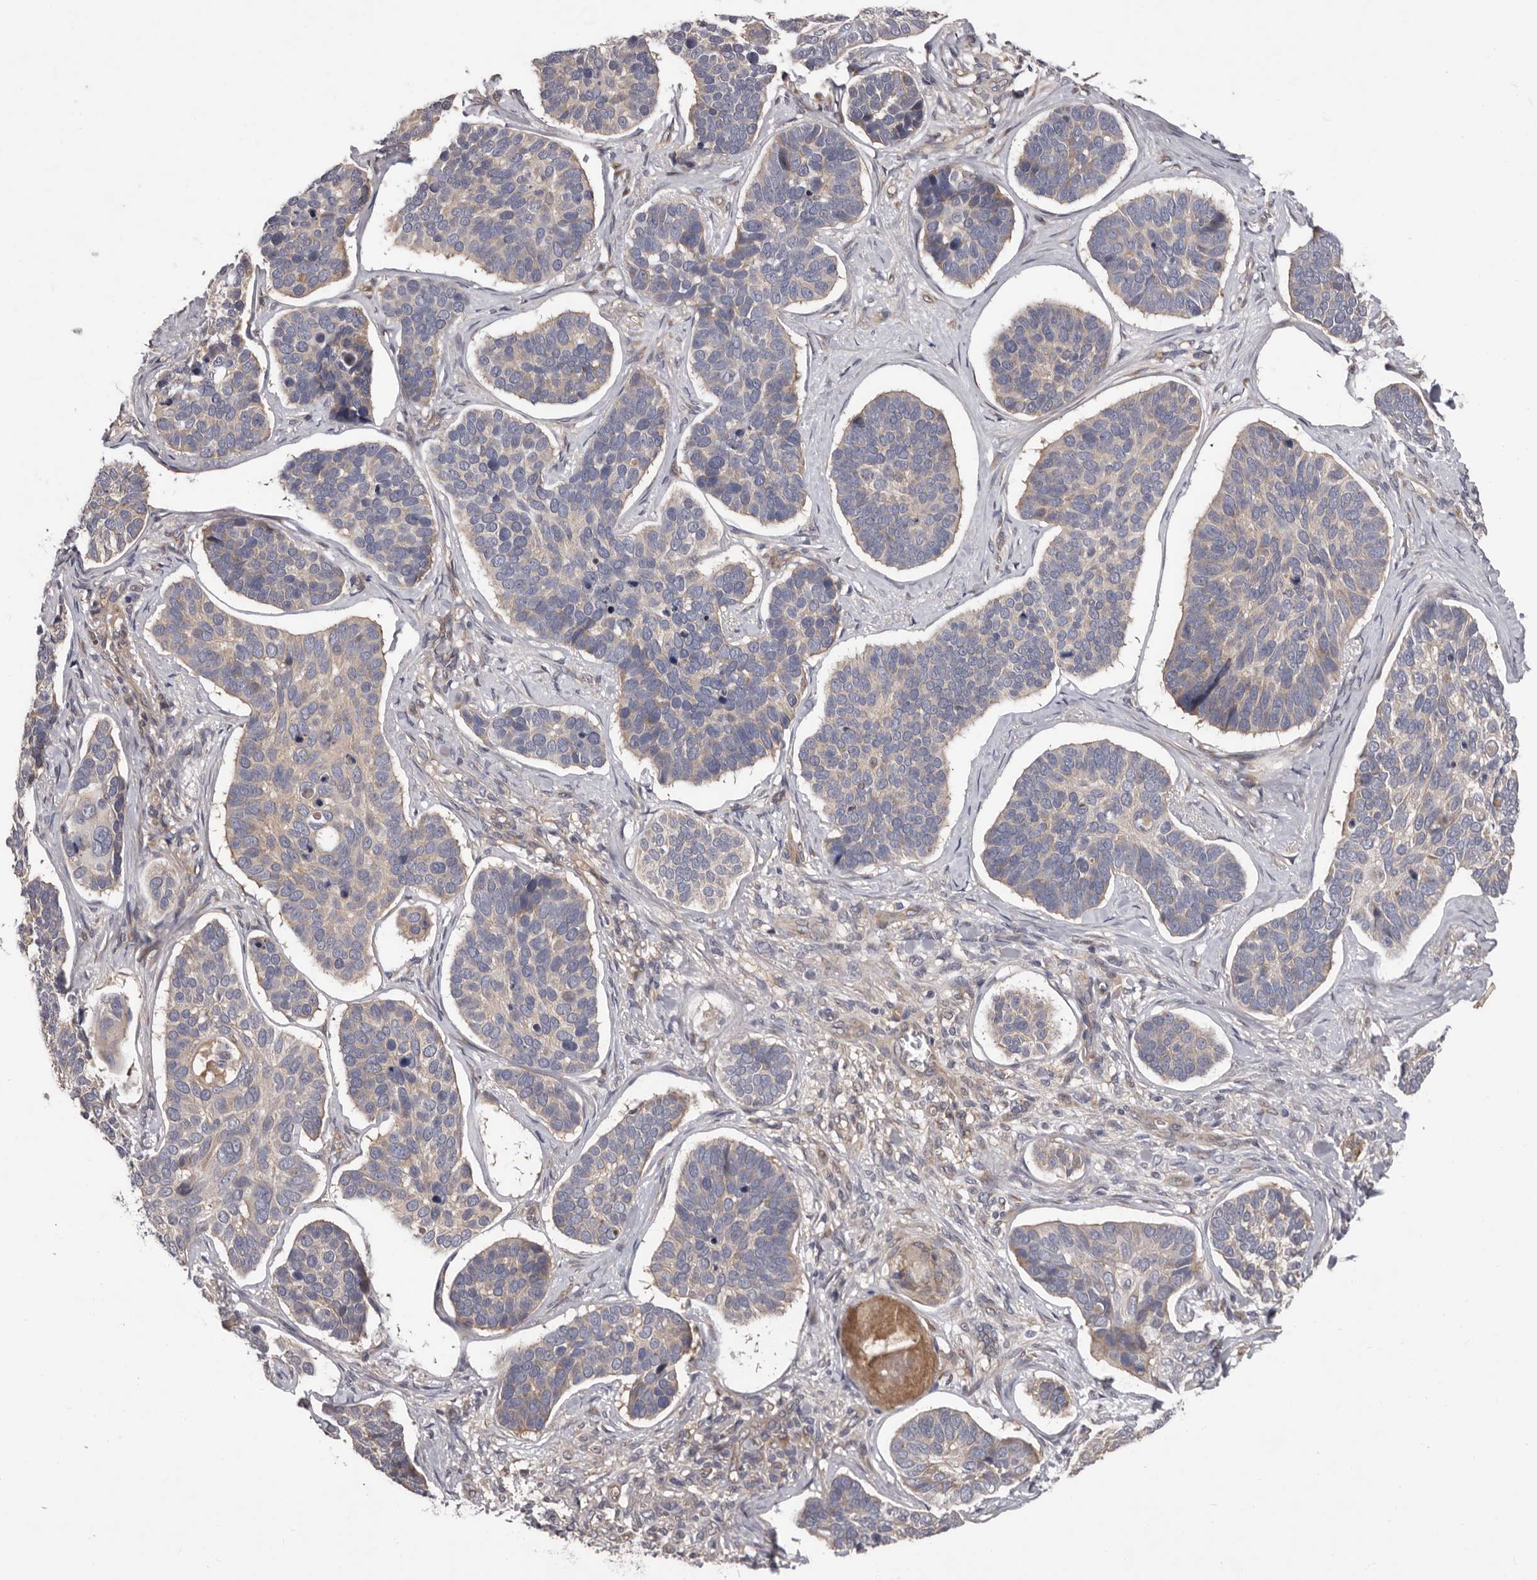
{"staining": {"intensity": "negative", "quantity": "none", "location": "none"}, "tissue": "skin cancer", "cell_type": "Tumor cells", "image_type": "cancer", "snomed": [{"axis": "morphology", "description": "Basal cell carcinoma"}, {"axis": "topography", "description": "Skin"}], "caption": "This image is of skin cancer (basal cell carcinoma) stained with immunohistochemistry (IHC) to label a protein in brown with the nuclei are counter-stained blue. There is no staining in tumor cells. The staining is performed using DAB (3,3'-diaminobenzidine) brown chromogen with nuclei counter-stained in using hematoxylin.", "gene": "PRKD1", "patient": {"sex": "male", "age": 62}}